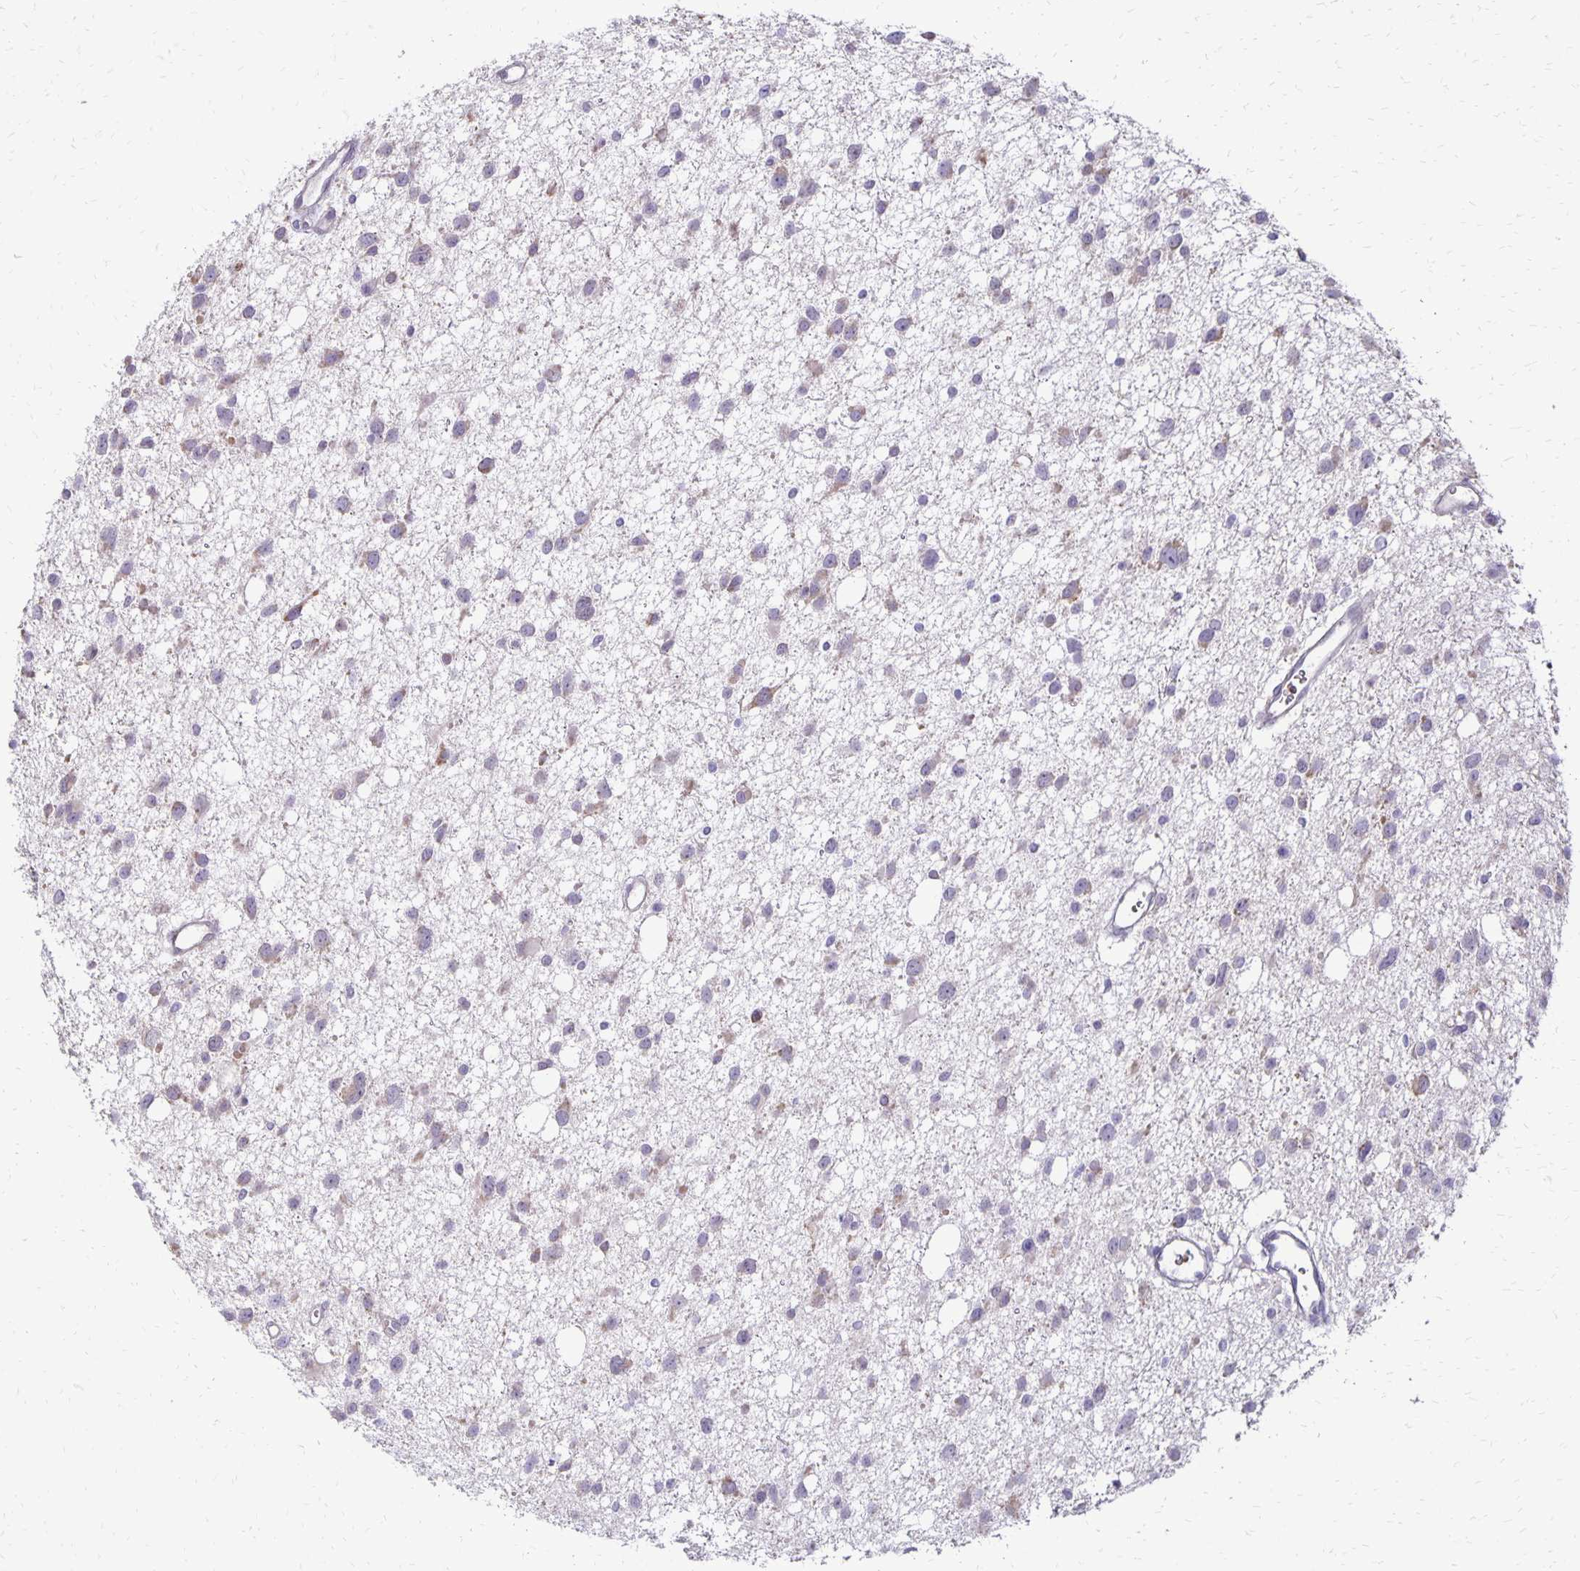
{"staining": {"intensity": "weak", "quantity": "<25%", "location": "cytoplasmic/membranous"}, "tissue": "glioma", "cell_type": "Tumor cells", "image_type": "cancer", "snomed": [{"axis": "morphology", "description": "Glioma, malignant, High grade"}, {"axis": "topography", "description": "Brain"}], "caption": "IHC of malignant high-grade glioma shows no expression in tumor cells.", "gene": "FN3K", "patient": {"sex": "male", "age": 23}}